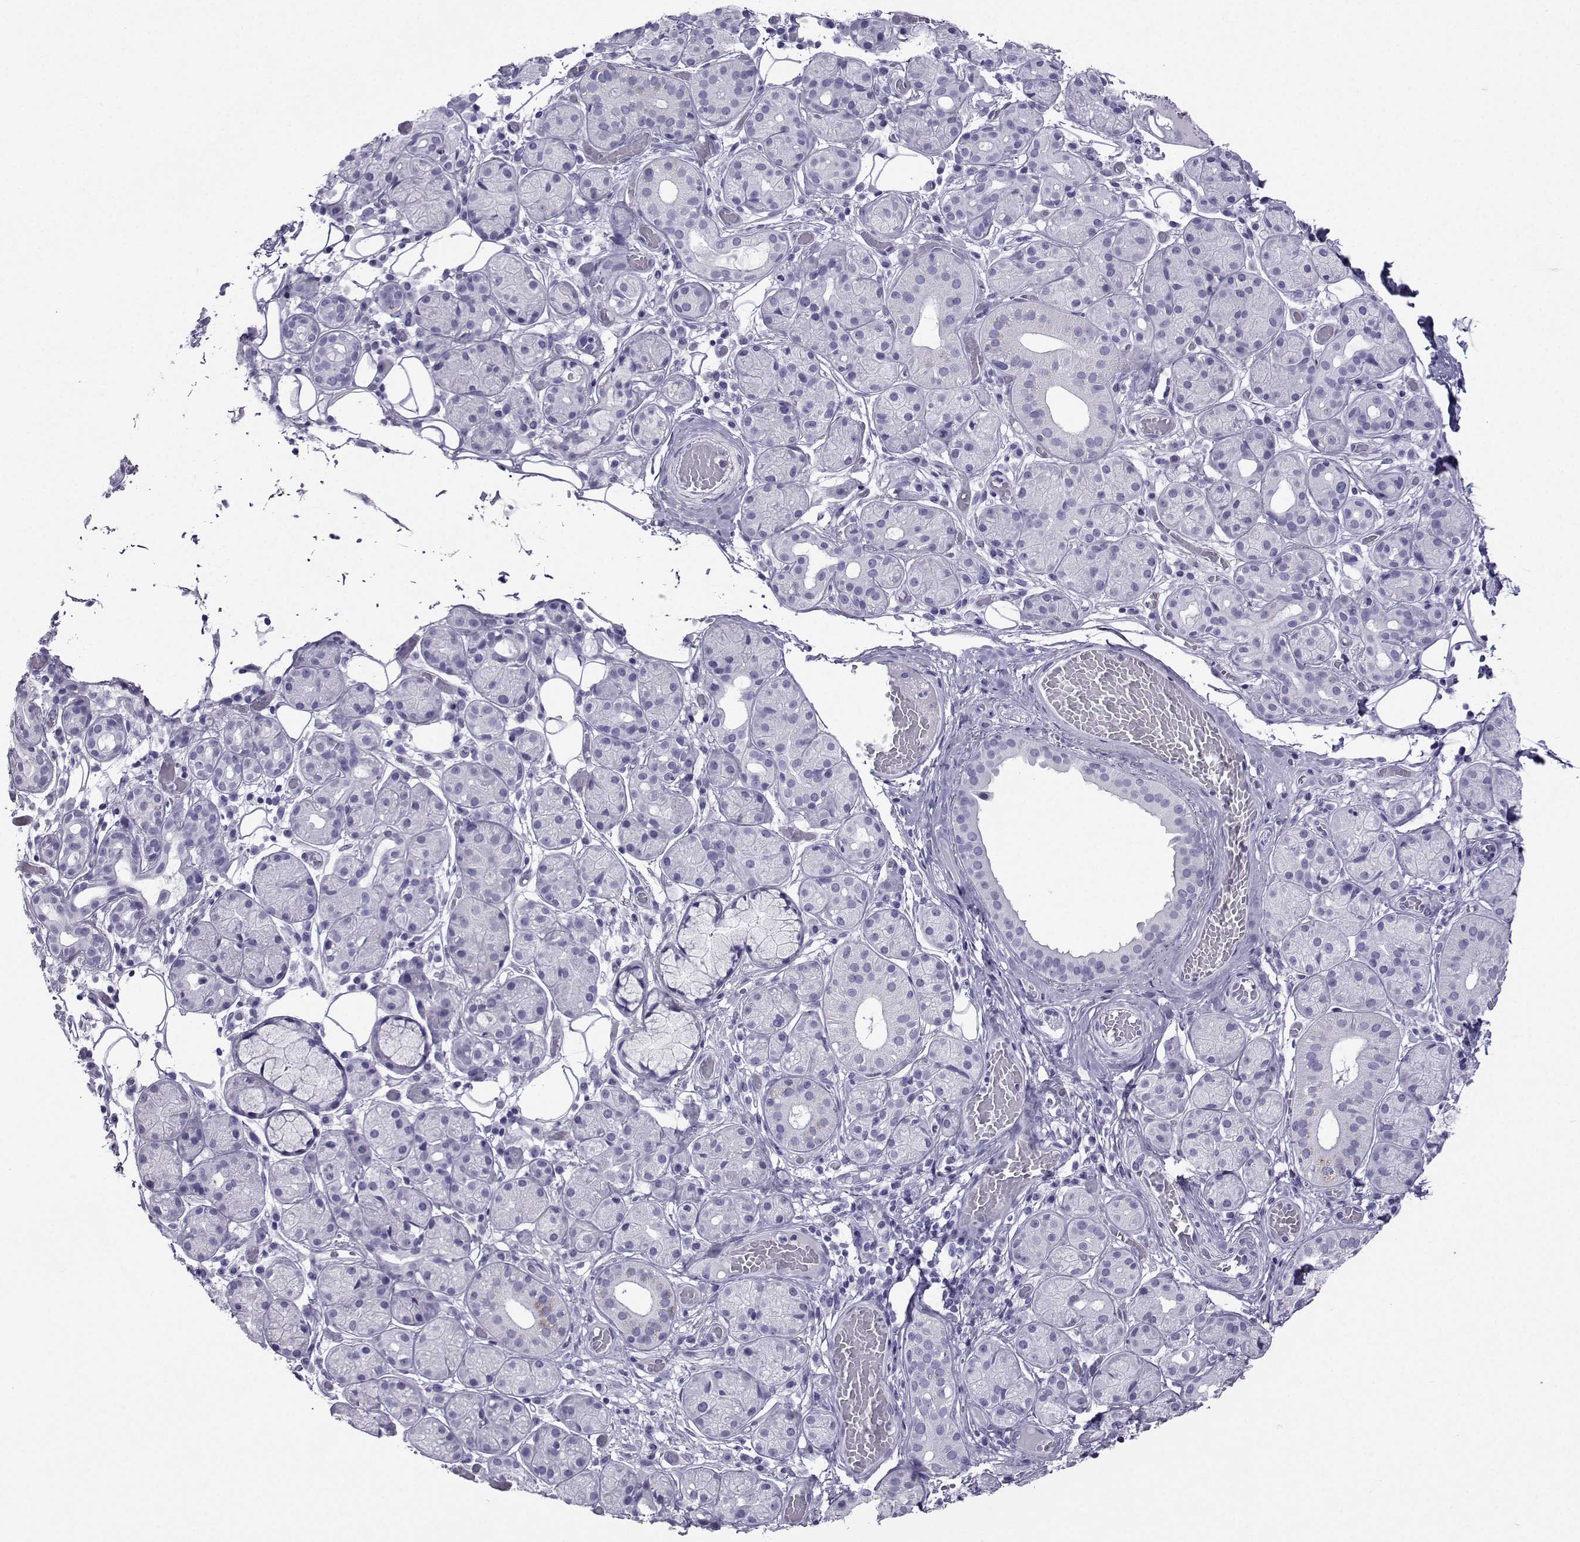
{"staining": {"intensity": "negative", "quantity": "none", "location": "none"}, "tissue": "salivary gland", "cell_type": "Glandular cells", "image_type": "normal", "snomed": [{"axis": "morphology", "description": "Normal tissue, NOS"}, {"axis": "topography", "description": "Salivary gland"}, {"axis": "topography", "description": "Peripheral nerve tissue"}], "caption": "Protein analysis of benign salivary gland demonstrates no significant staining in glandular cells.", "gene": "CRYBB1", "patient": {"sex": "male", "age": 71}}